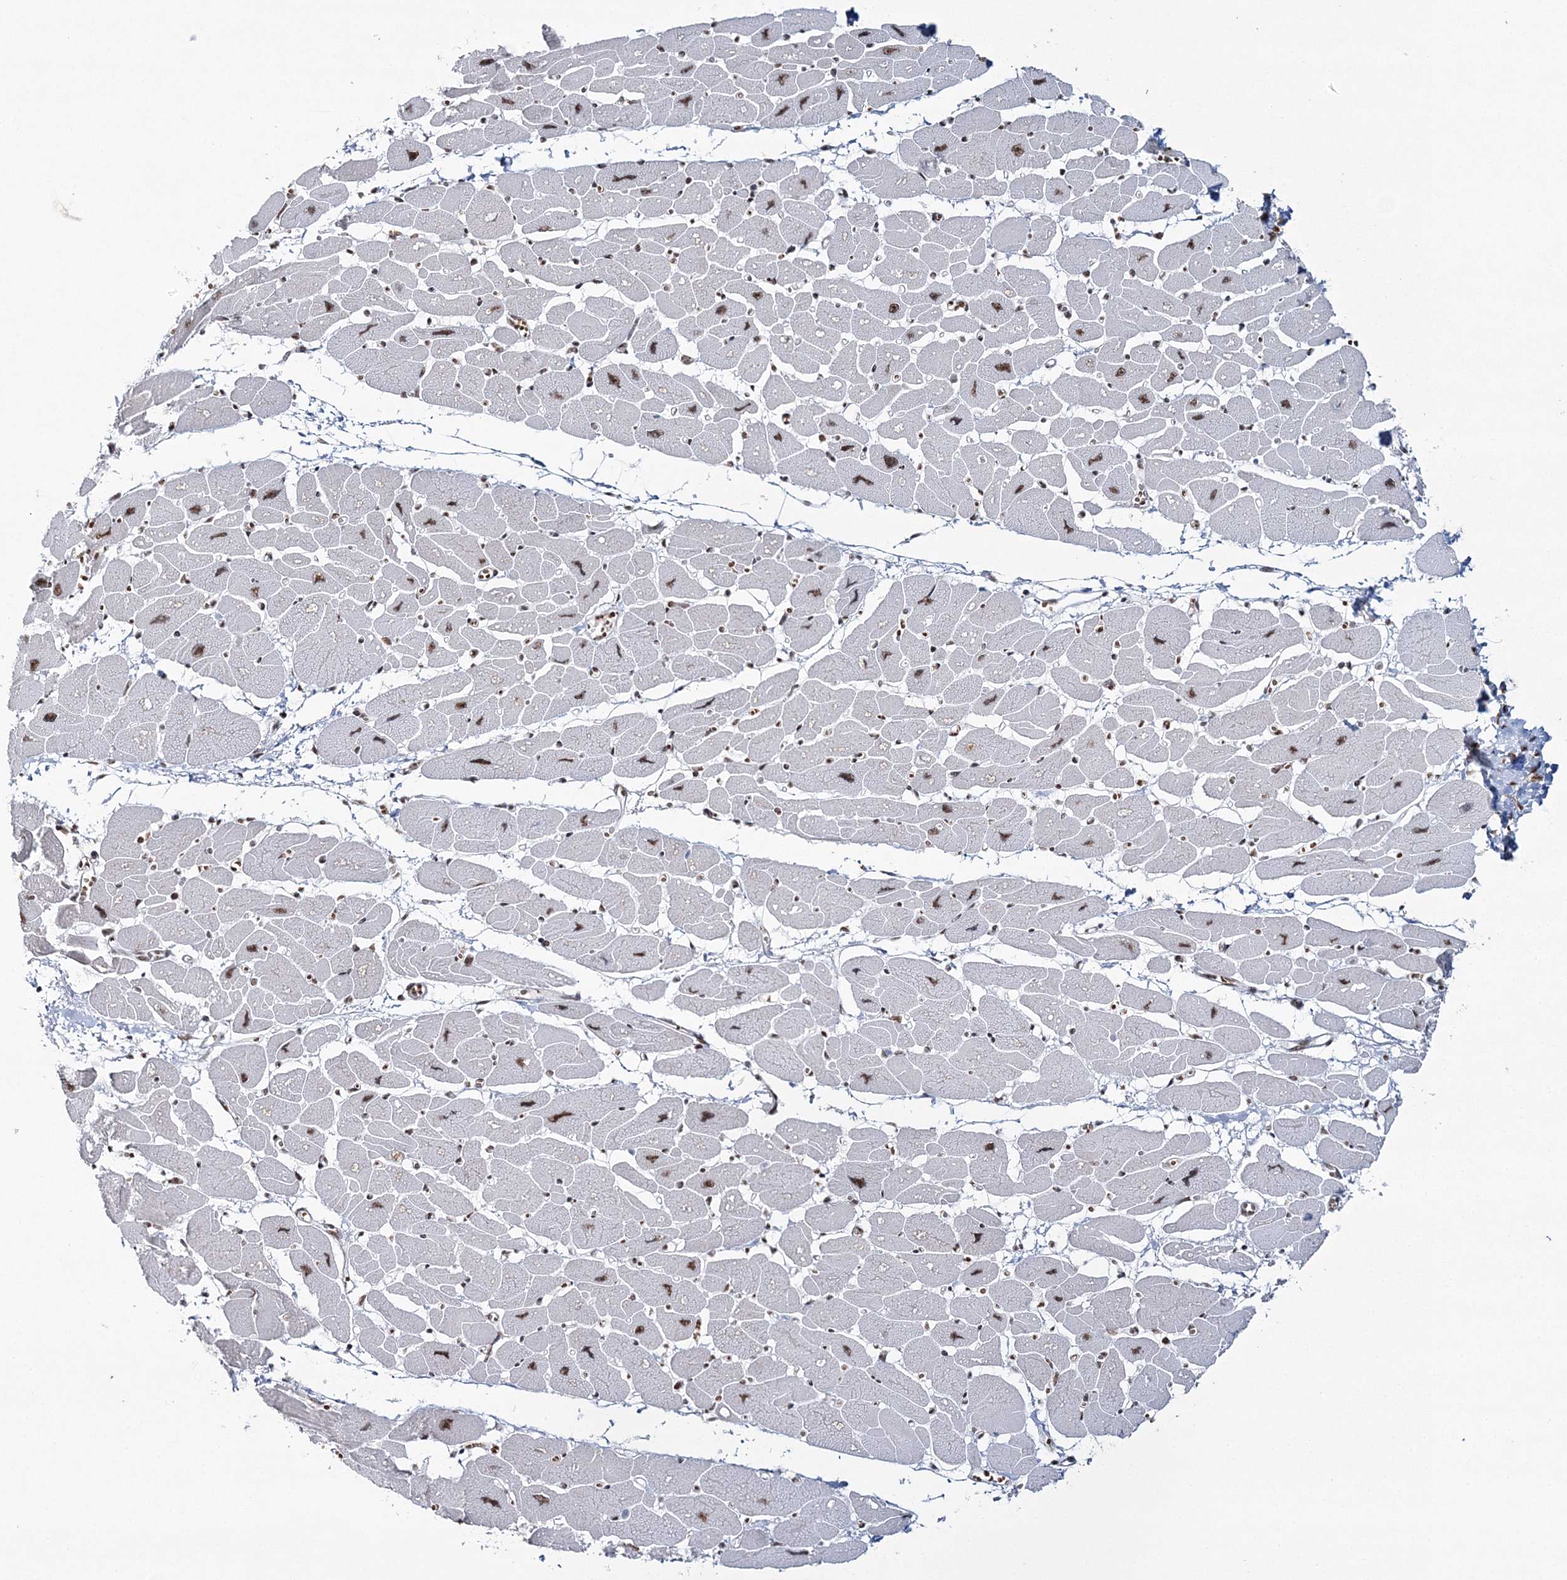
{"staining": {"intensity": "moderate", "quantity": ">75%", "location": "nuclear"}, "tissue": "heart muscle", "cell_type": "Cardiomyocytes", "image_type": "normal", "snomed": [{"axis": "morphology", "description": "Normal tissue, NOS"}, {"axis": "topography", "description": "Heart"}], "caption": "DAB immunohistochemical staining of normal heart muscle demonstrates moderate nuclear protein expression in about >75% of cardiomyocytes.", "gene": "ENSG00000290315", "patient": {"sex": "female", "age": 54}}